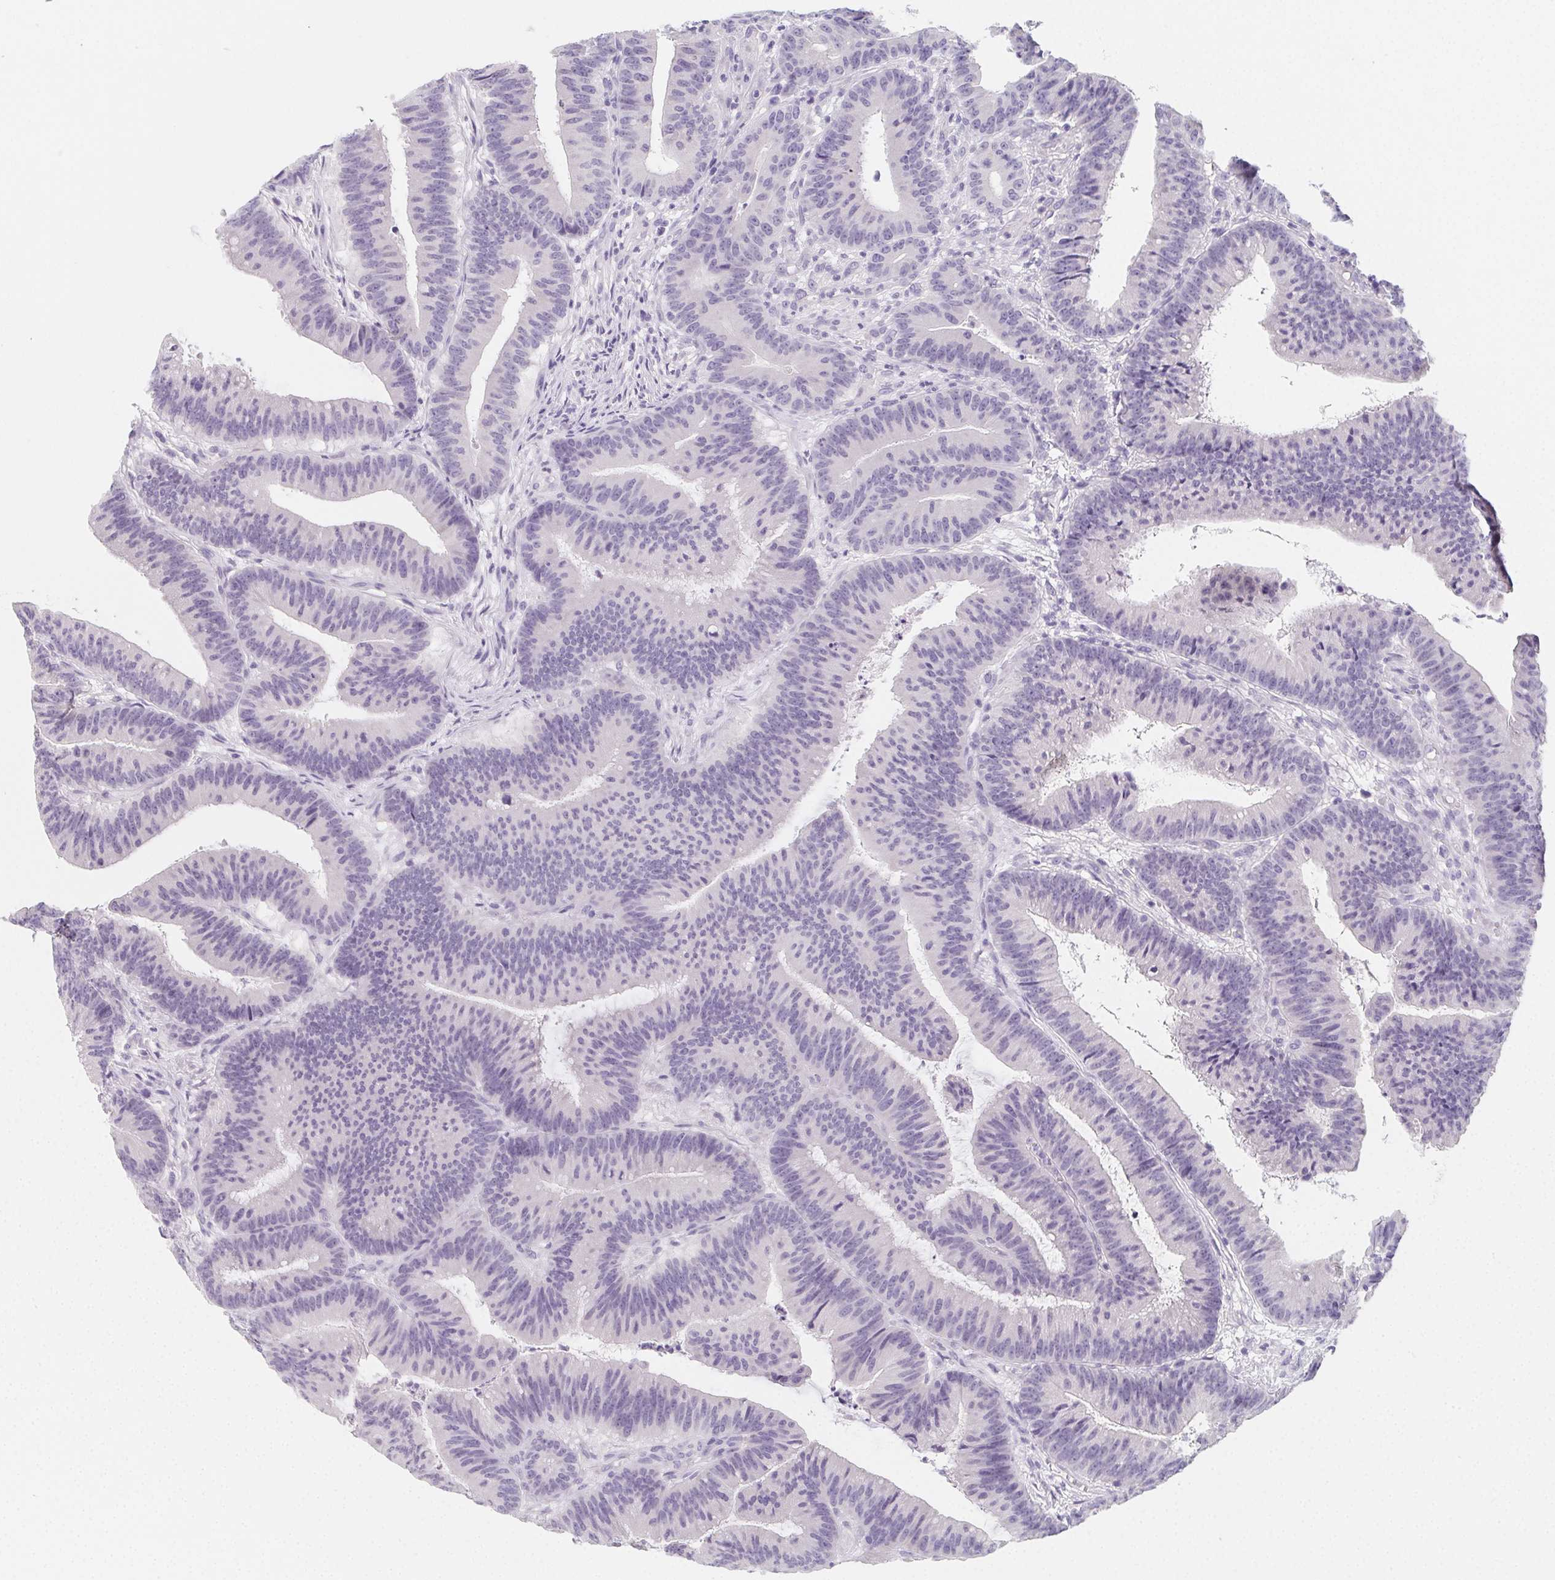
{"staining": {"intensity": "negative", "quantity": "none", "location": "none"}, "tissue": "colorectal cancer", "cell_type": "Tumor cells", "image_type": "cancer", "snomed": [{"axis": "morphology", "description": "Adenocarcinoma, NOS"}, {"axis": "topography", "description": "Colon"}], "caption": "High magnification brightfield microscopy of colorectal adenocarcinoma stained with DAB (brown) and counterstained with hematoxylin (blue): tumor cells show no significant staining. (Stains: DAB (3,3'-diaminobenzidine) IHC with hematoxylin counter stain, Microscopy: brightfield microscopy at high magnification).", "gene": "GLIPR1L1", "patient": {"sex": "female", "age": 78}}